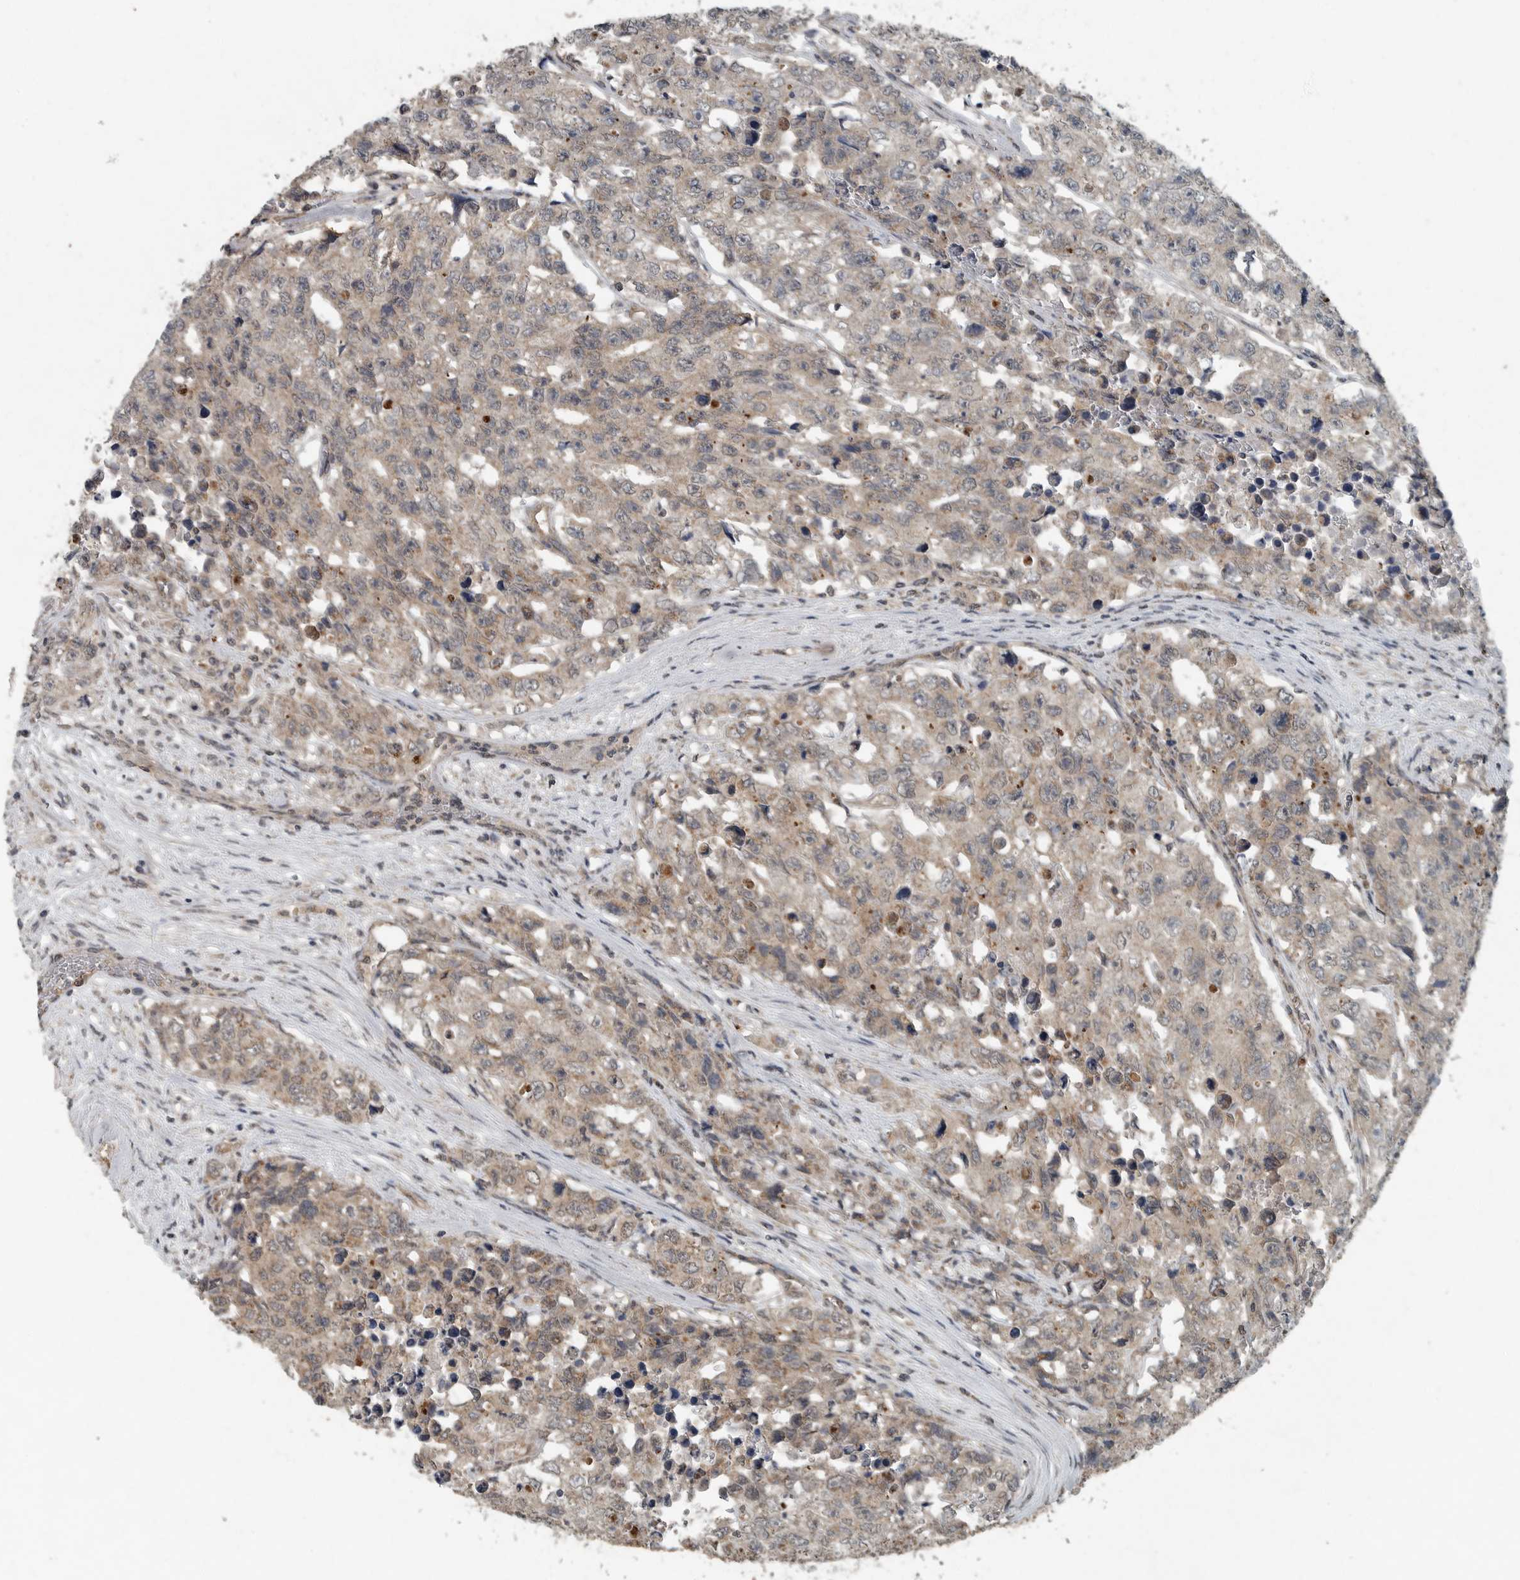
{"staining": {"intensity": "weak", "quantity": "25%-75%", "location": "cytoplasmic/membranous"}, "tissue": "testis cancer", "cell_type": "Tumor cells", "image_type": "cancer", "snomed": [{"axis": "morphology", "description": "Carcinoma, Embryonal, NOS"}, {"axis": "topography", "description": "Testis"}], "caption": "Tumor cells demonstrate low levels of weak cytoplasmic/membranous staining in approximately 25%-75% of cells in human testis cancer.", "gene": "IL6ST", "patient": {"sex": "male", "age": 28}}